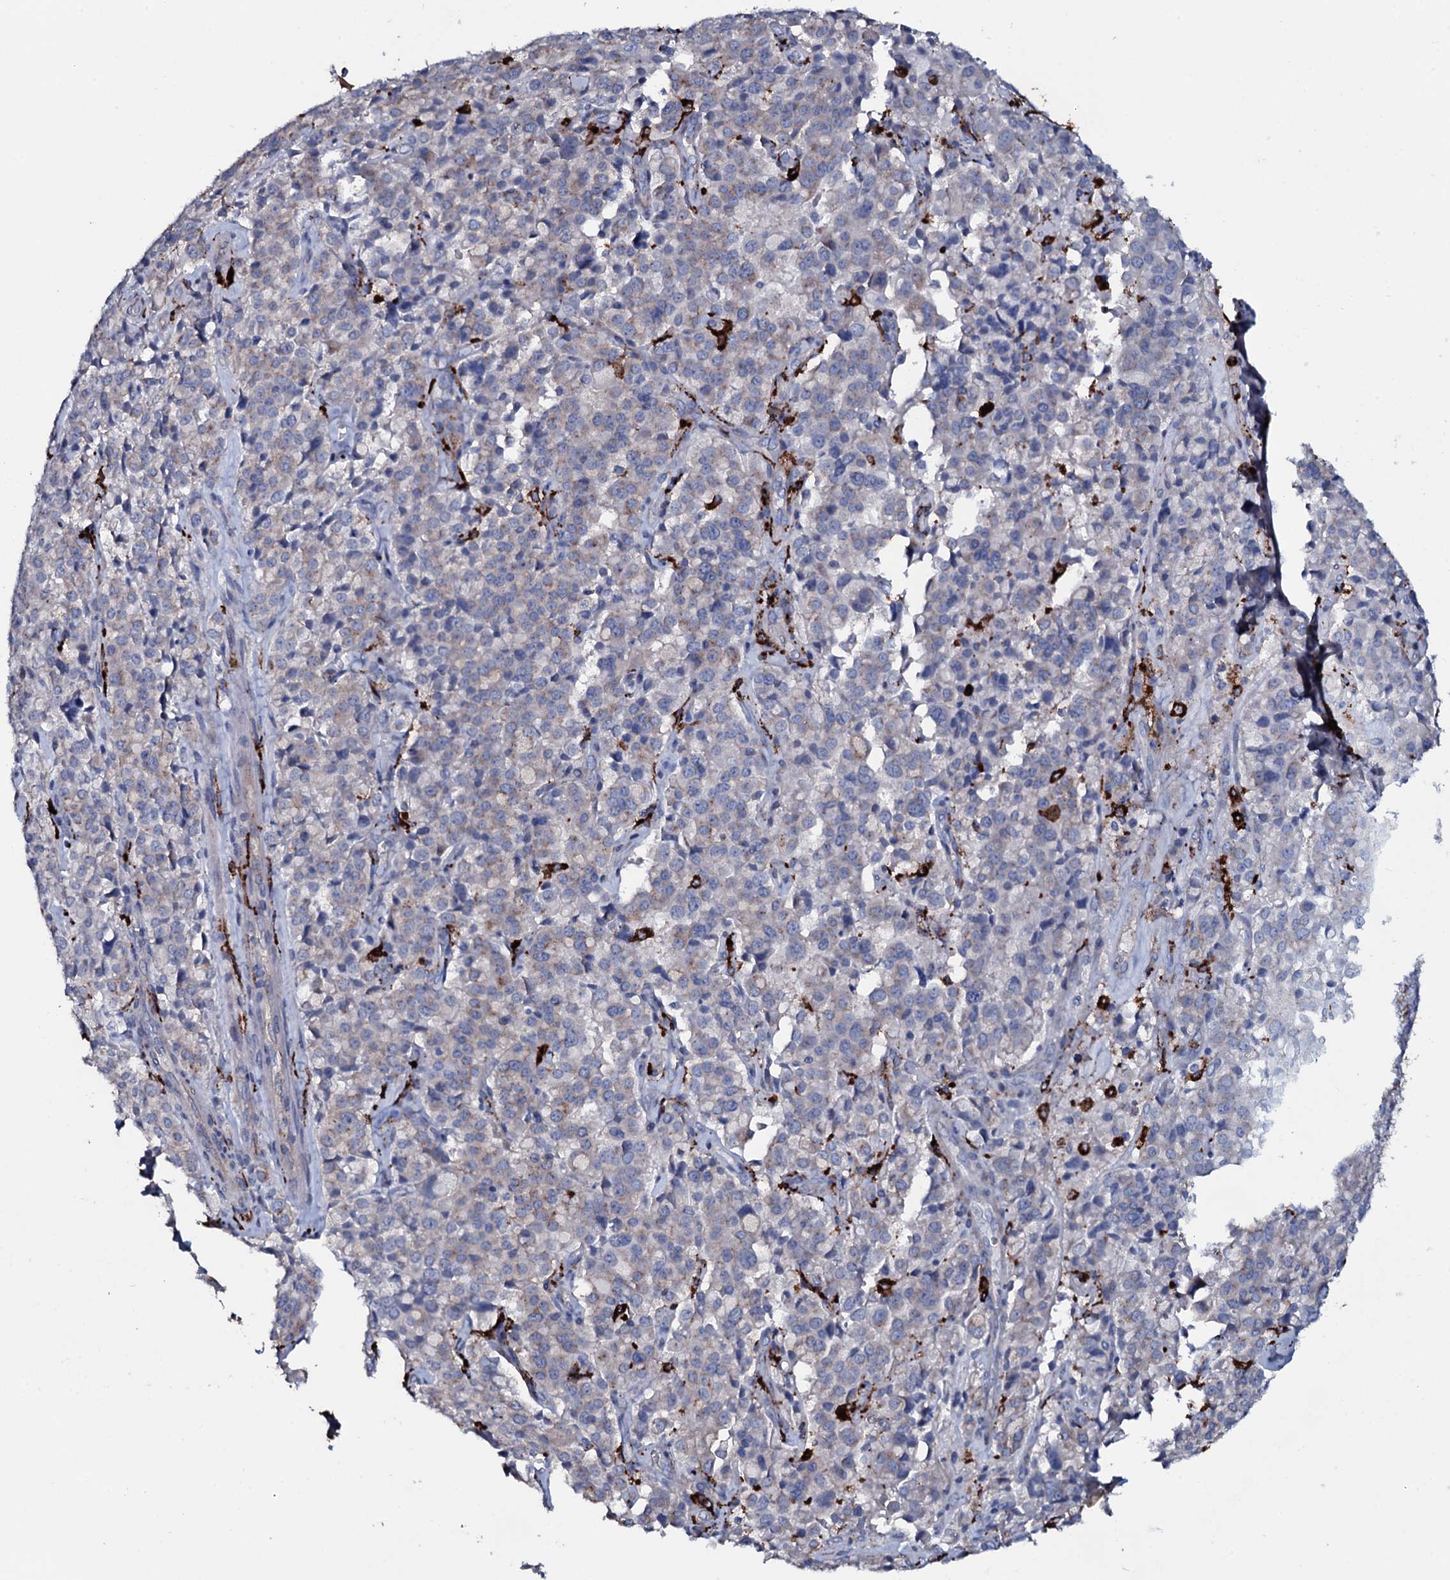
{"staining": {"intensity": "weak", "quantity": "25%-75%", "location": "cytoplasmic/membranous"}, "tissue": "pancreatic cancer", "cell_type": "Tumor cells", "image_type": "cancer", "snomed": [{"axis": "morphology", "description": "Adenocarcinoma, NOS"}, {"axis": "topography", "description": "Pancreas"}], "caption": "Adenocarcinoma (pancreatic) stained with a protein marker demonstrates weak staining in tumor cells.", "gene": "OSBPL2", "patient": {"sex": "male", "age": 65}}